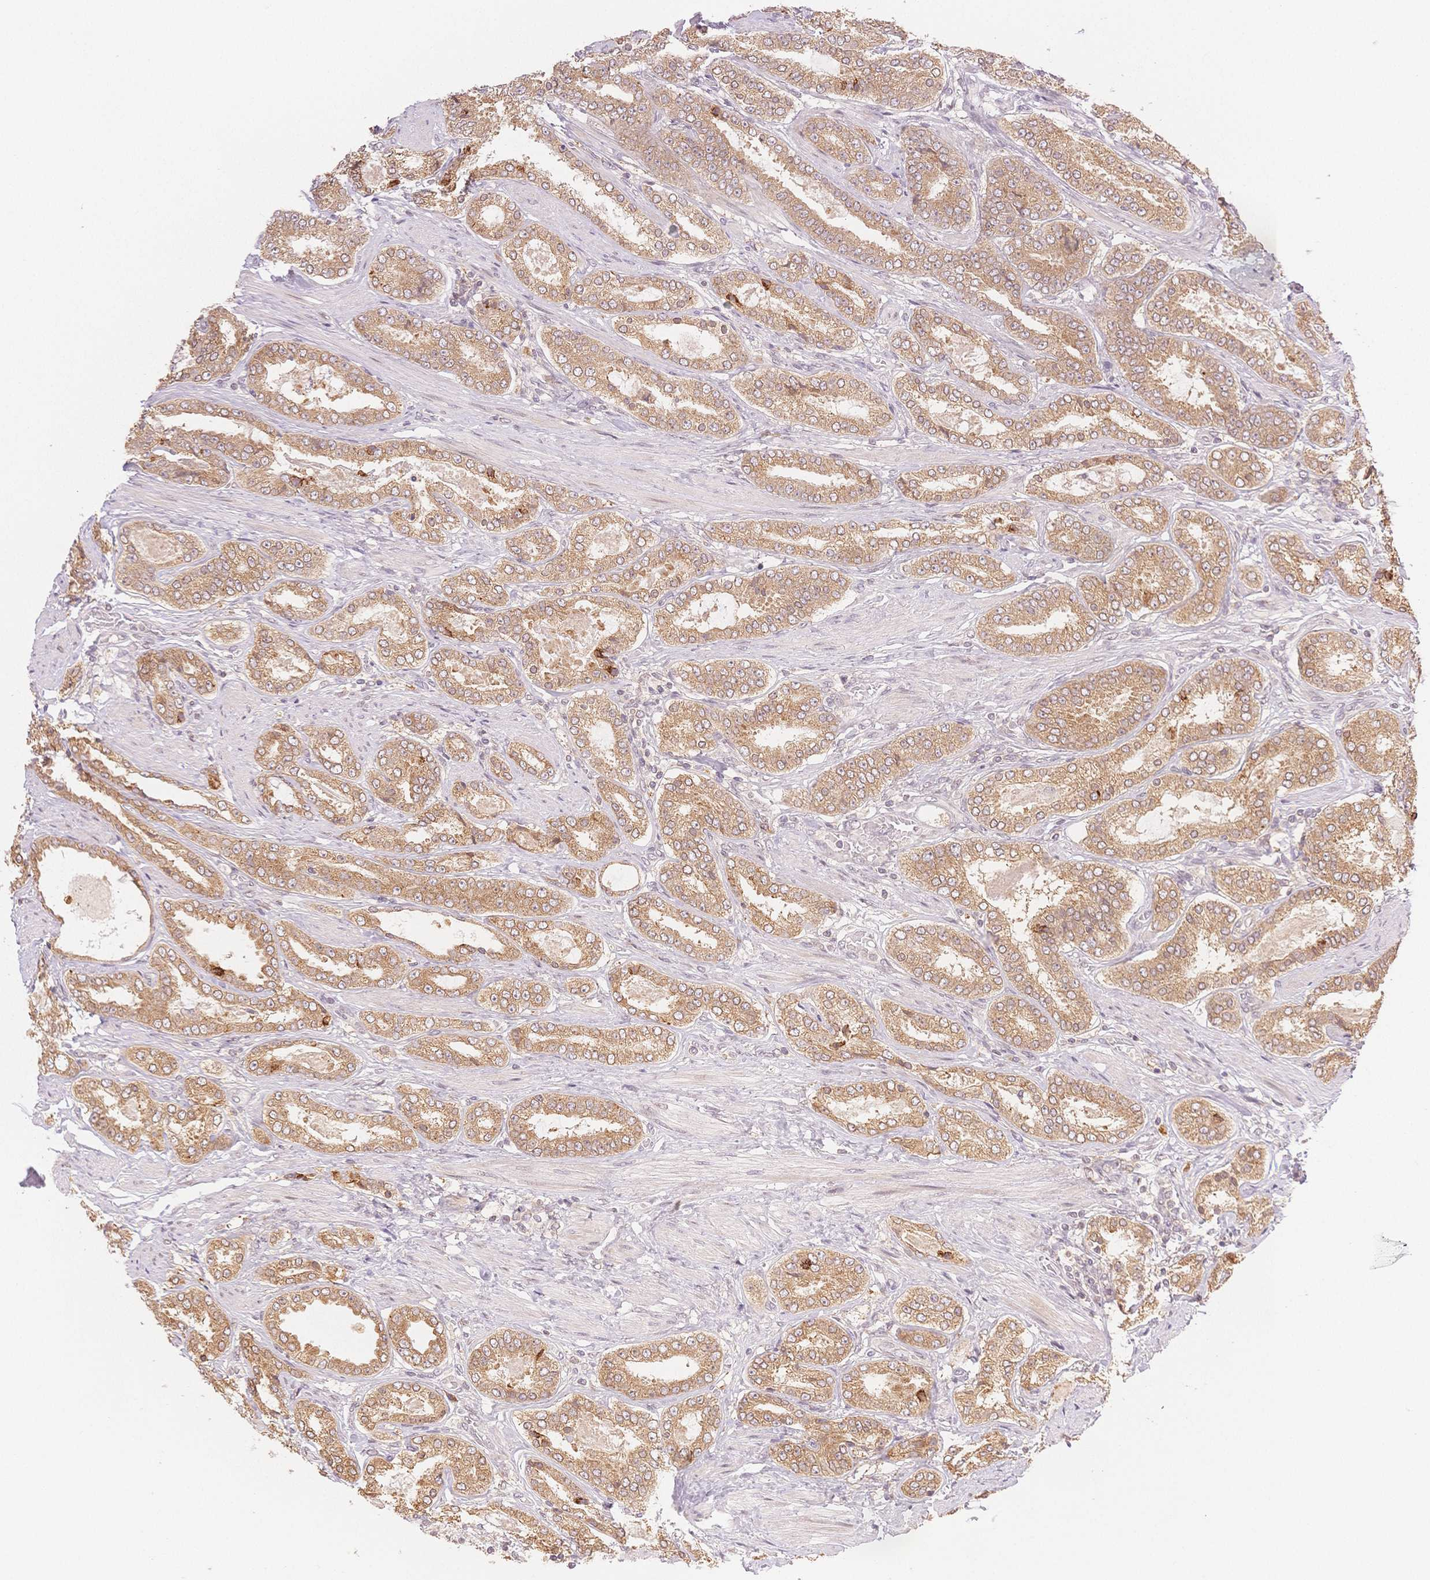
{"staining": {"intensity": "moderate", "quantity": ">75%", "location": "cytoplasmic/membranous"}, "tissue": "prostate cancer", "cell_type": "Tumor cells", "image_type": "cancer", "snomed": [{"axis": "morphology", "description": "Adenocarcinoma, High grade"}, {"axis": "topography", "description": "Prostate"}], "caption": "The immunohistochemical stain labels moderate cytoplasmic/membranous positivity in tumor cells of prostate cancer (adenocarcinoma (high-grade)) tissue.", "gene": "STK39", "patient": {"sex": "male", "age": 63}}